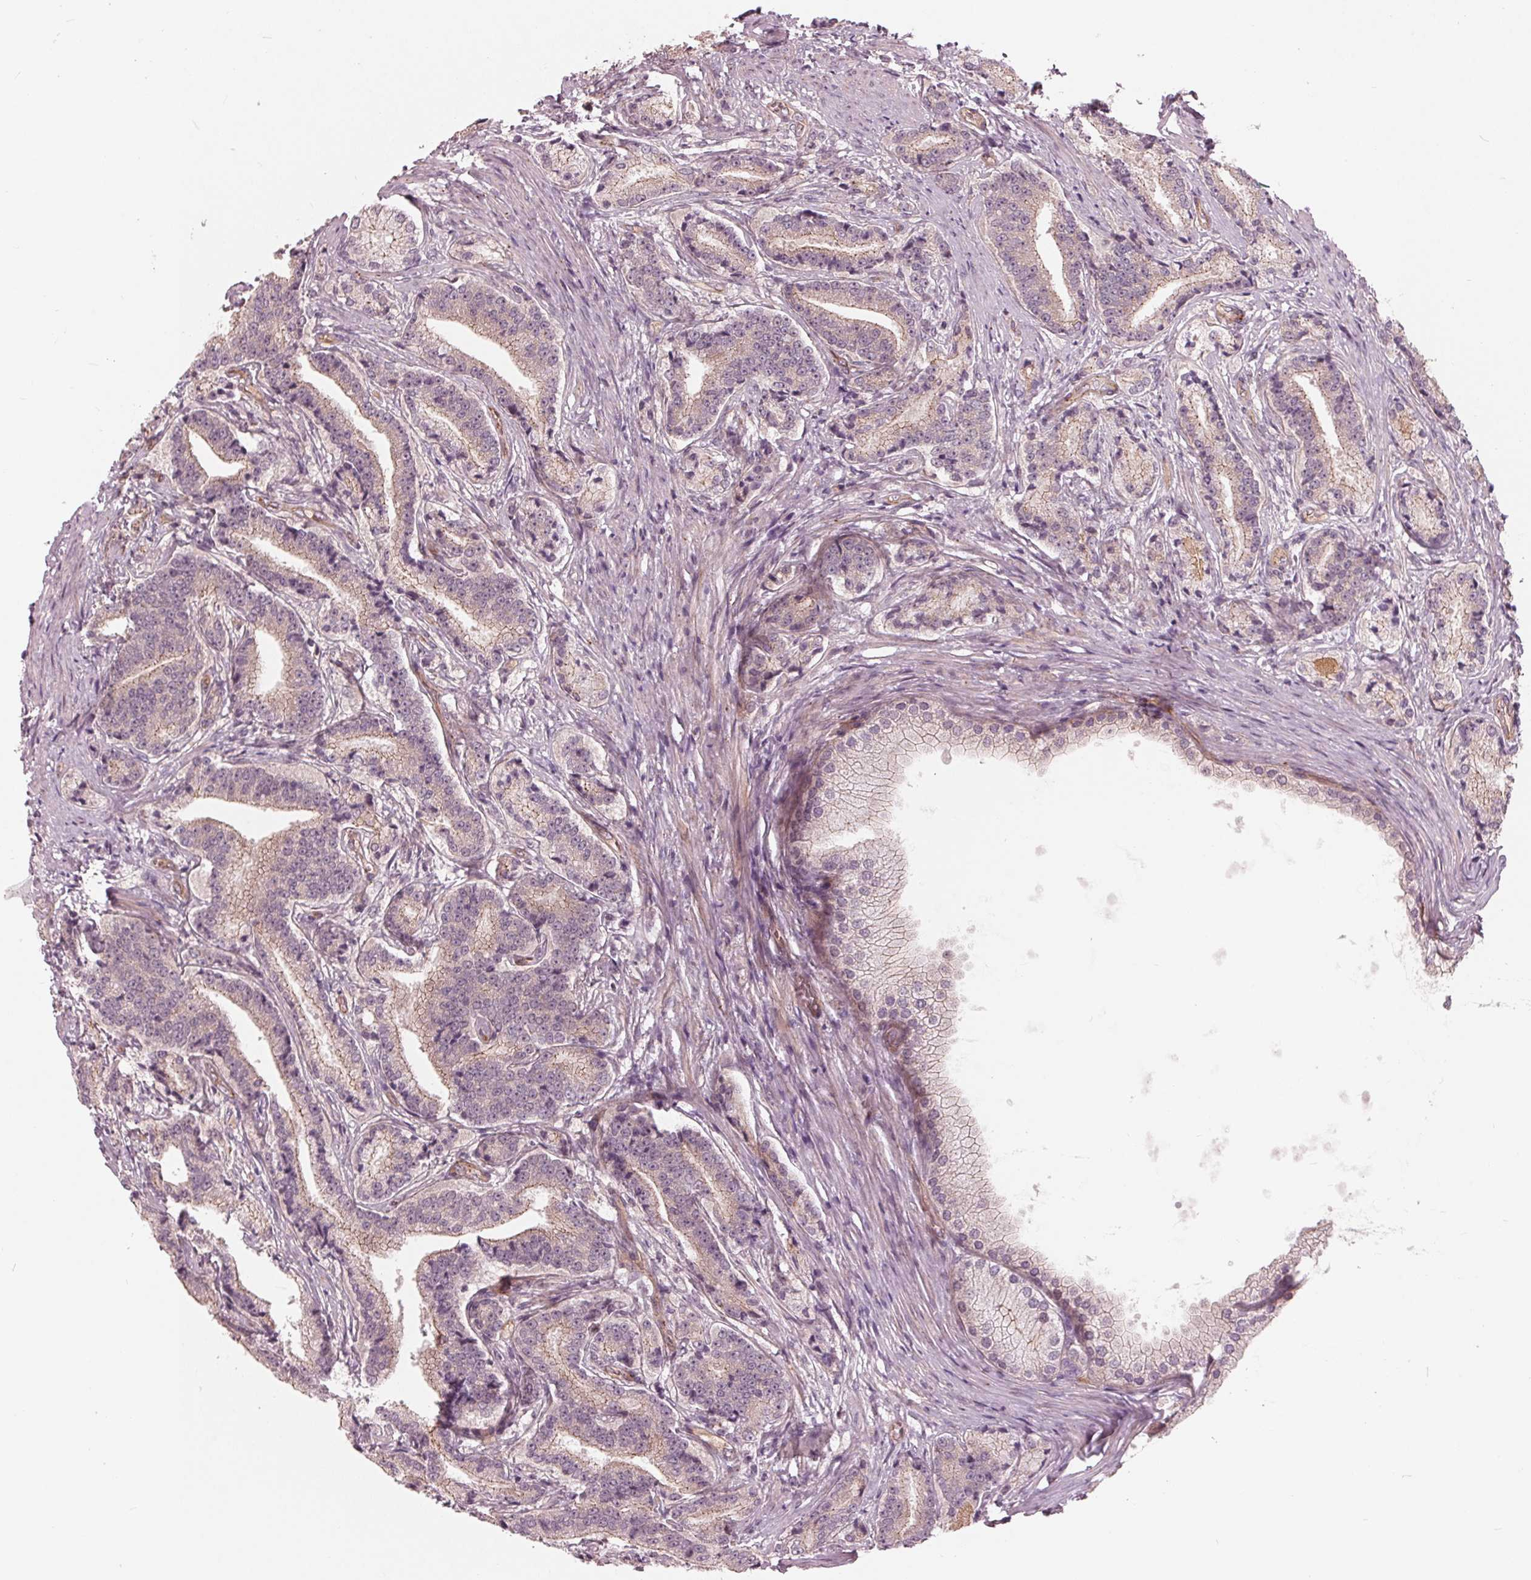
{"staining": {"intensity": "weak", "quantity": "<25%", "location": "cytoplasmic/membranous"}, "tissue": "prostate cancer", "cell_type": "Tumor cells", "image_type": "cancer", "snomed": [{"axis": "morphology", "description": "Adenocarcinoma, High grade"}, {"axis": "topography", "description": "Prostate and seminal vesicle, NOS"}], "caption": "Immunohistochemical staining of high-grade adenocarcinoma (prostate) reveals no significant positivity in tumor cells. (Brightfield microscopy of DAB (3,3'-diaminobenzidine) immunohistochemistry (IHC) at high magnification).", "gene": "TXNIP", "patient": {"sex": "male", "age": 61}}